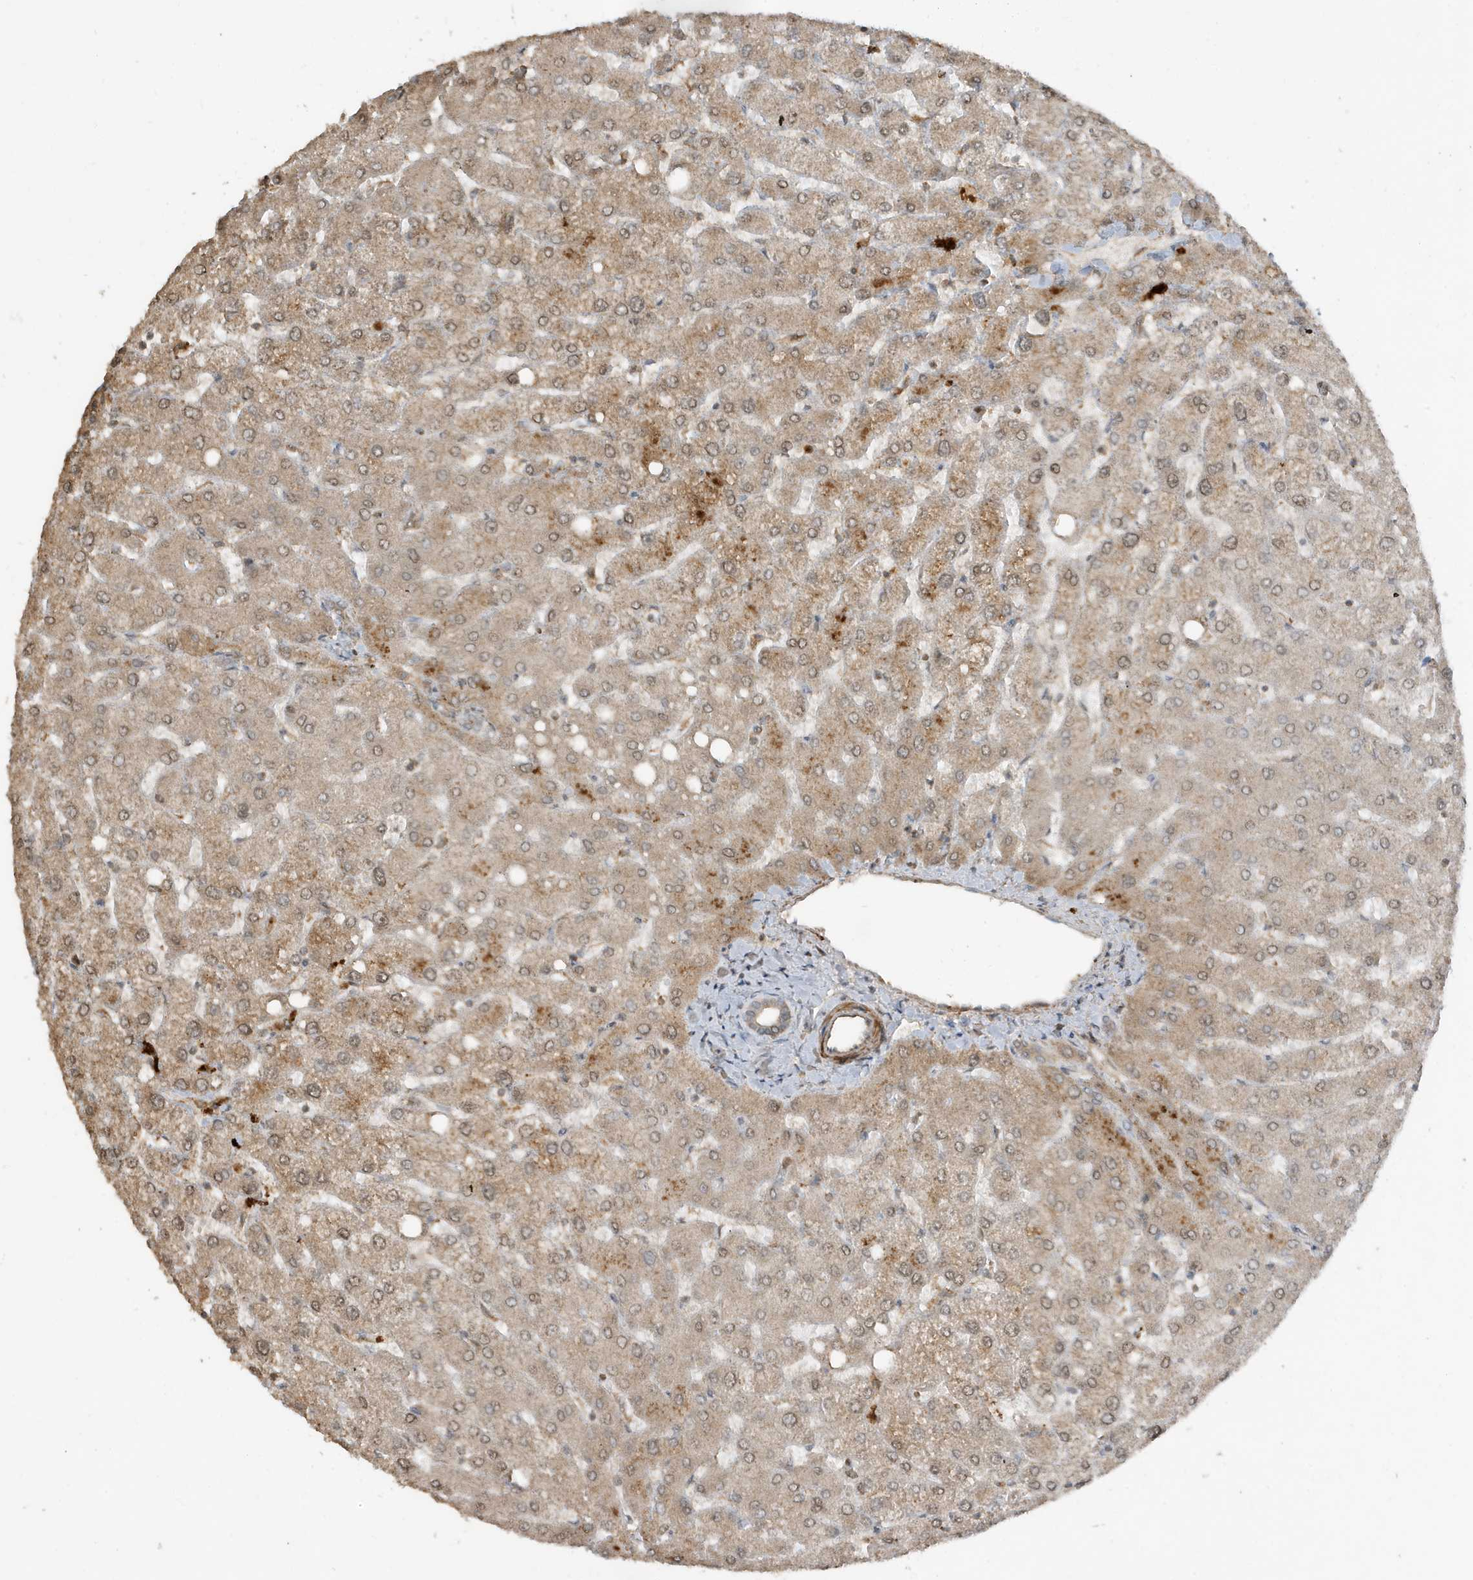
{"staining": {"intensity": "weak", "quantity": "<25%", "location": "cytoplasmic/membranous"}, "tissue": "liver", "cell_type": "Cholangiocytes", "image_type": "normal", "snomed": [{"axis": "morphology", "description": "Normal tissue, NOS"}, {"axis": "topography", "description": "Liver"}], "caption": "Photomicrograph shows no significant protein expression in cholangiocytes of unremarkable liver.", "gene": "PRRT3", "patient": {"sex": "female", "age": 54}}